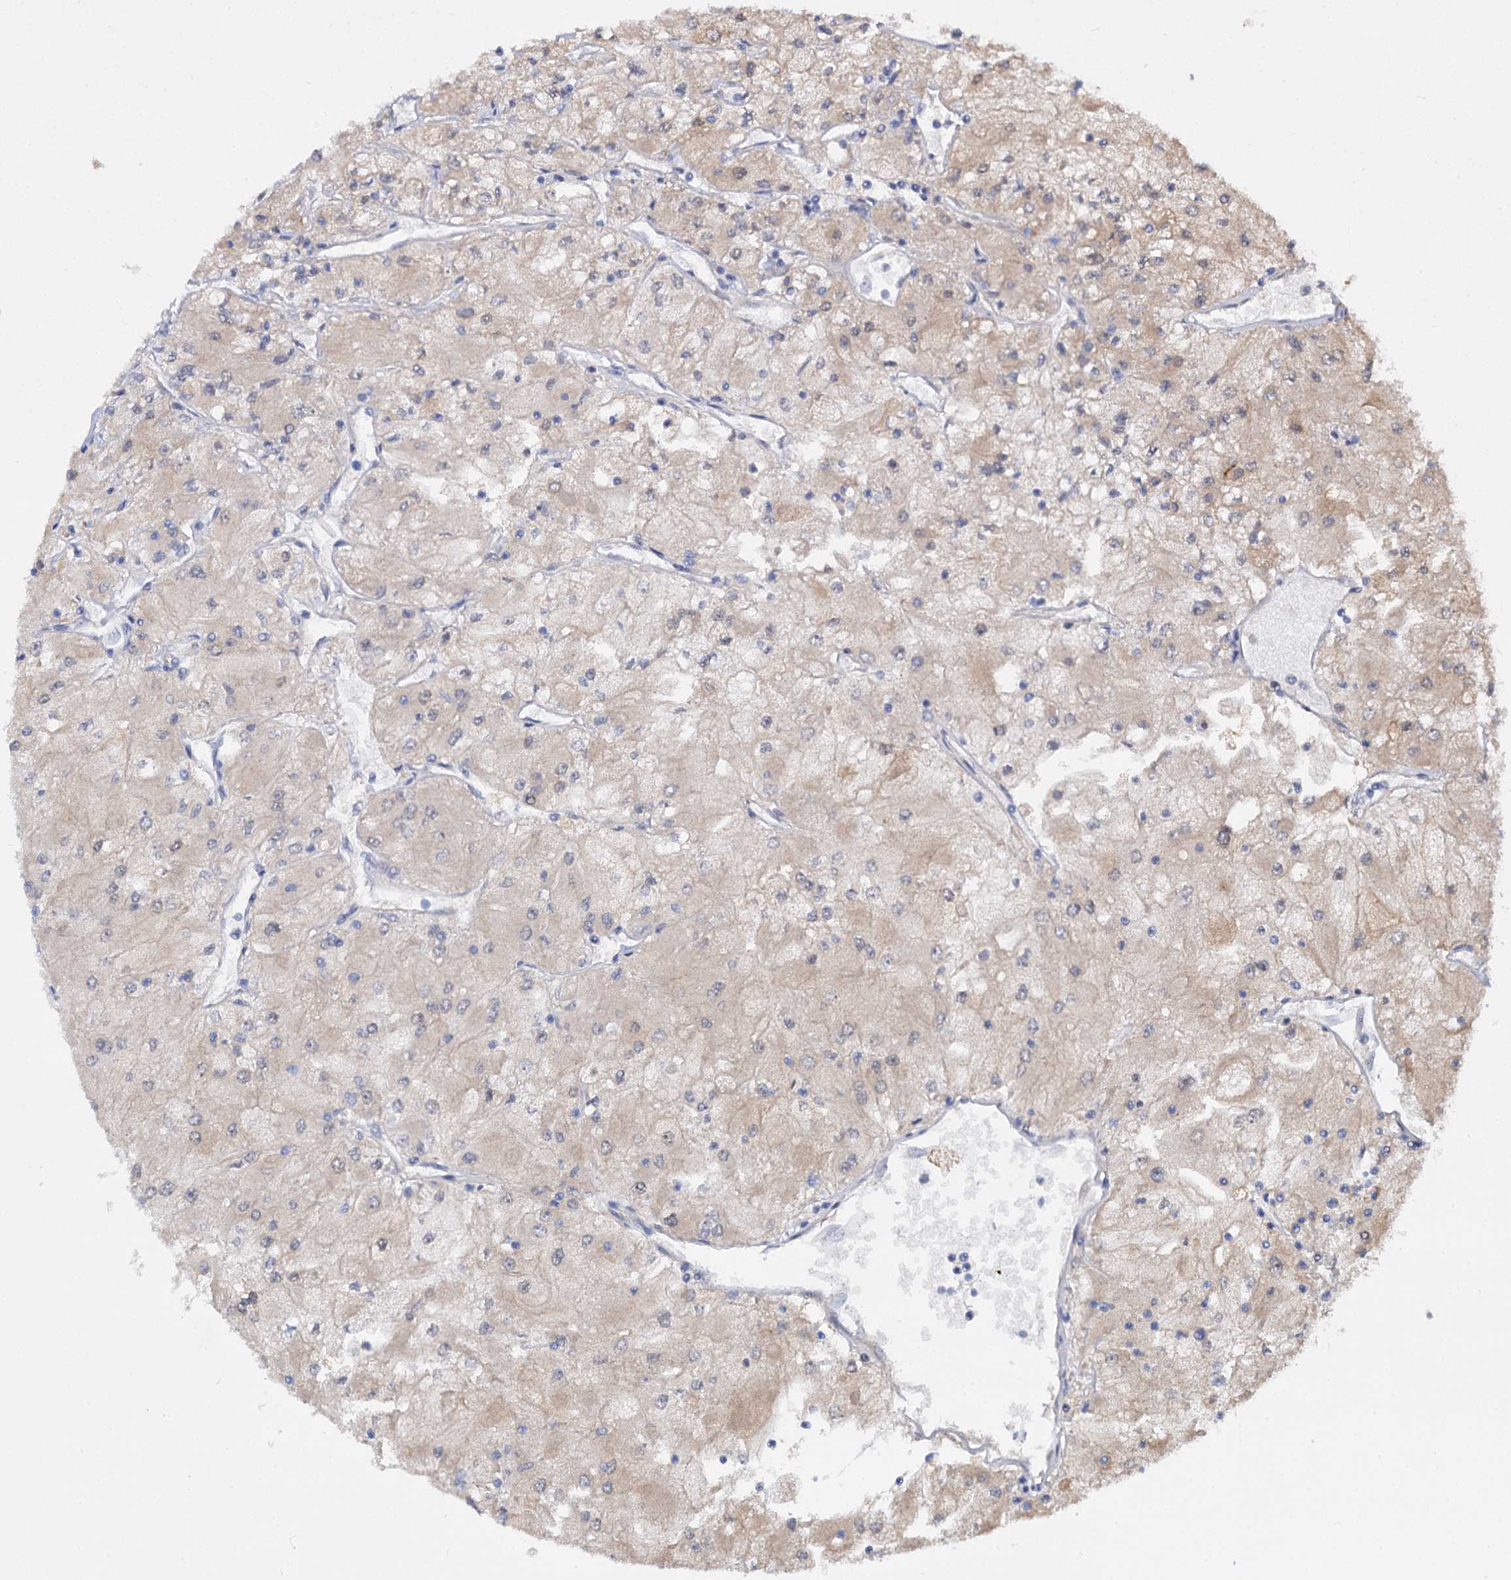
{"staining": {"intensity": "negative", "quantity": "none", "location": "none"}, "tissue": "renal cancer", "cell_type": "Tumor cells", "image_type": "cancer", "snomed": [{"axis": "morphology", "description": "Adenocarcinoma, NOS"}, {"axis": "topography", "description": "Kidney"}], "caption": "Immunohistochemical staining of human renal cancer (adenocarcinoma) exhibits no significant positivity in tumor cells.", "gene": "NEK10", "patient": {"sex": "male", "age": 80}}